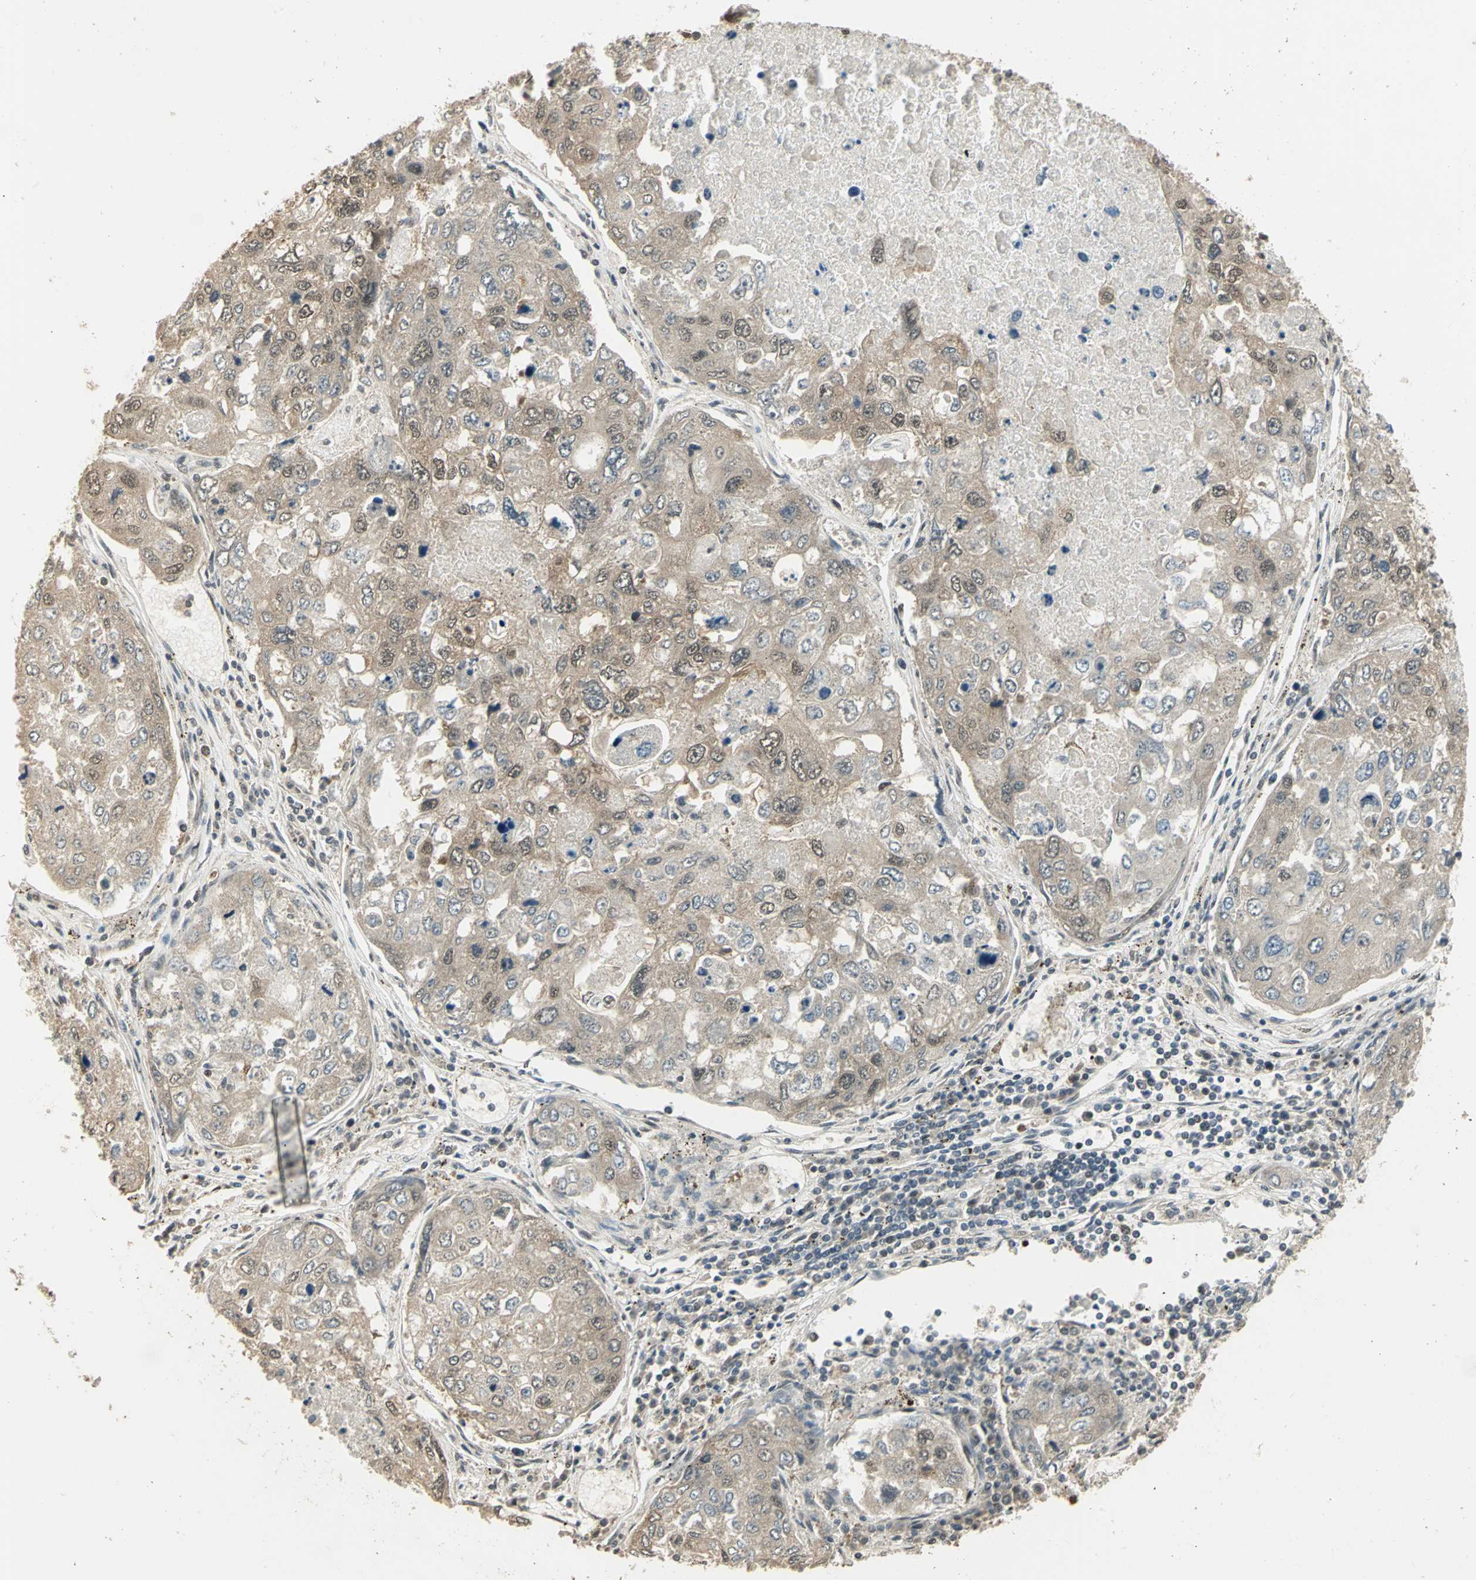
{"staining": {"intensity": "weak", "quantity": ">75%", "location": "cytoplasmic/membranous,nuclear"}, "tissue": "urothelial cancer", "cell_type": "Tumor cells", "image_type": "cancer", "snomed": [{"axis": "morphology", "description": "Urothelial carcinoma, High grade"}, {"axis": "topography", "description": "Lymph node"}, {"axis": "topography", "description": "Urinary bladder"}], "caption": "Immunohistochemical staining of human urothelial cancer demonstrates weak cytoplasmic/membranous and nuclear protein expression in about >75% of tumor cells.", "gene": "PSMC3", "patient": {"sex": "male", "age": 51}}